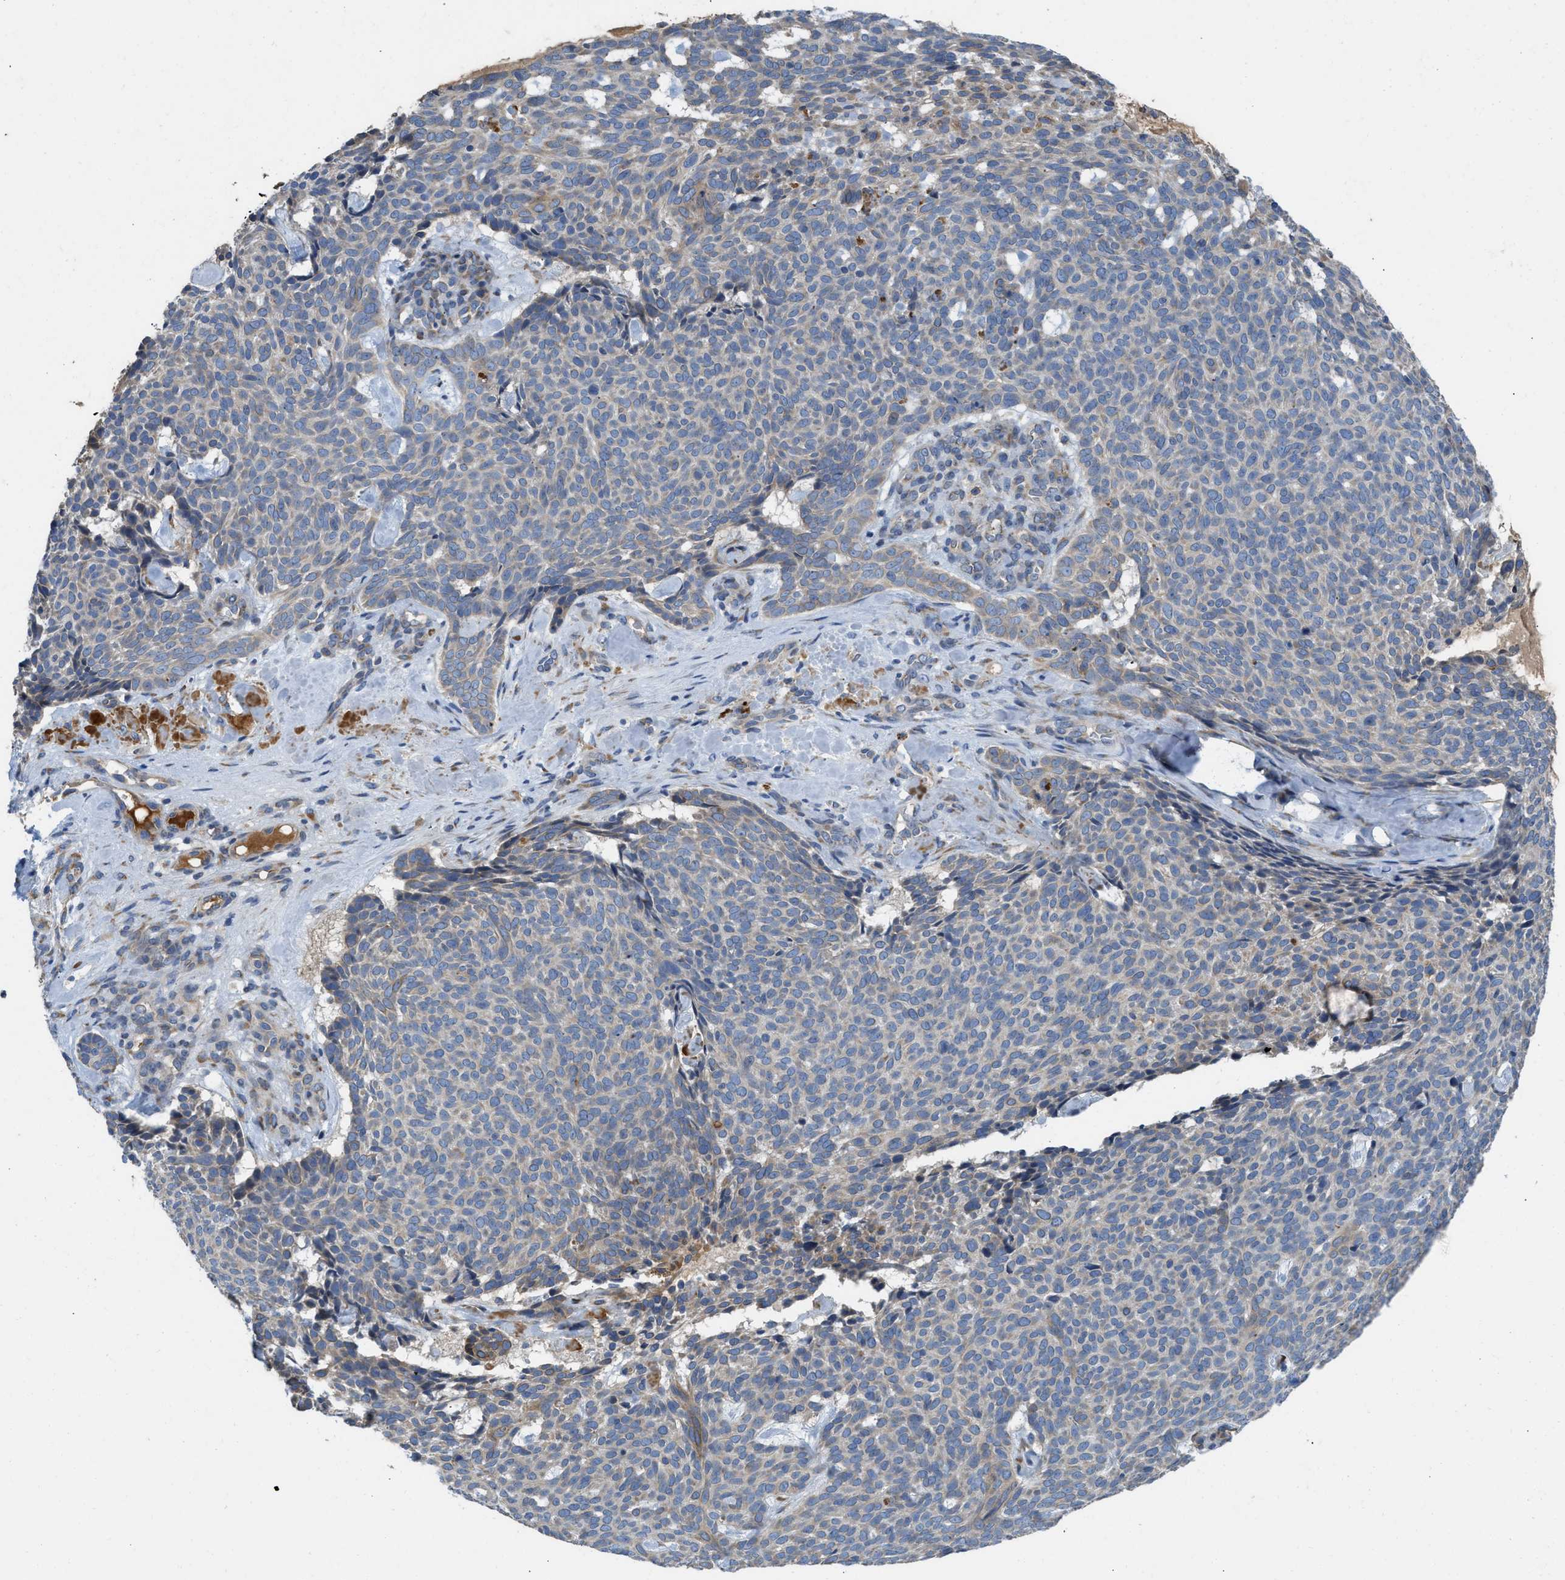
{"staining": {"intensity": "weak", "quantity": "<25%", "location": "cytoplasmic/membranous"}, "tissue": "skin cancer", "cell_type": "Tumor cells", "image_type": "cancer", "snomed": [{"axis": "morphology", "description": "Basal cell carcinoma"}, {"axis": "topography", "description": "Skin"}], "caption": "Basal cell carcinoma (skin) stained for a protein using IHC demonstrates no staining tumor cells.", "gene": "GGCX", "patient": {"sex": "male", "age": 61}}